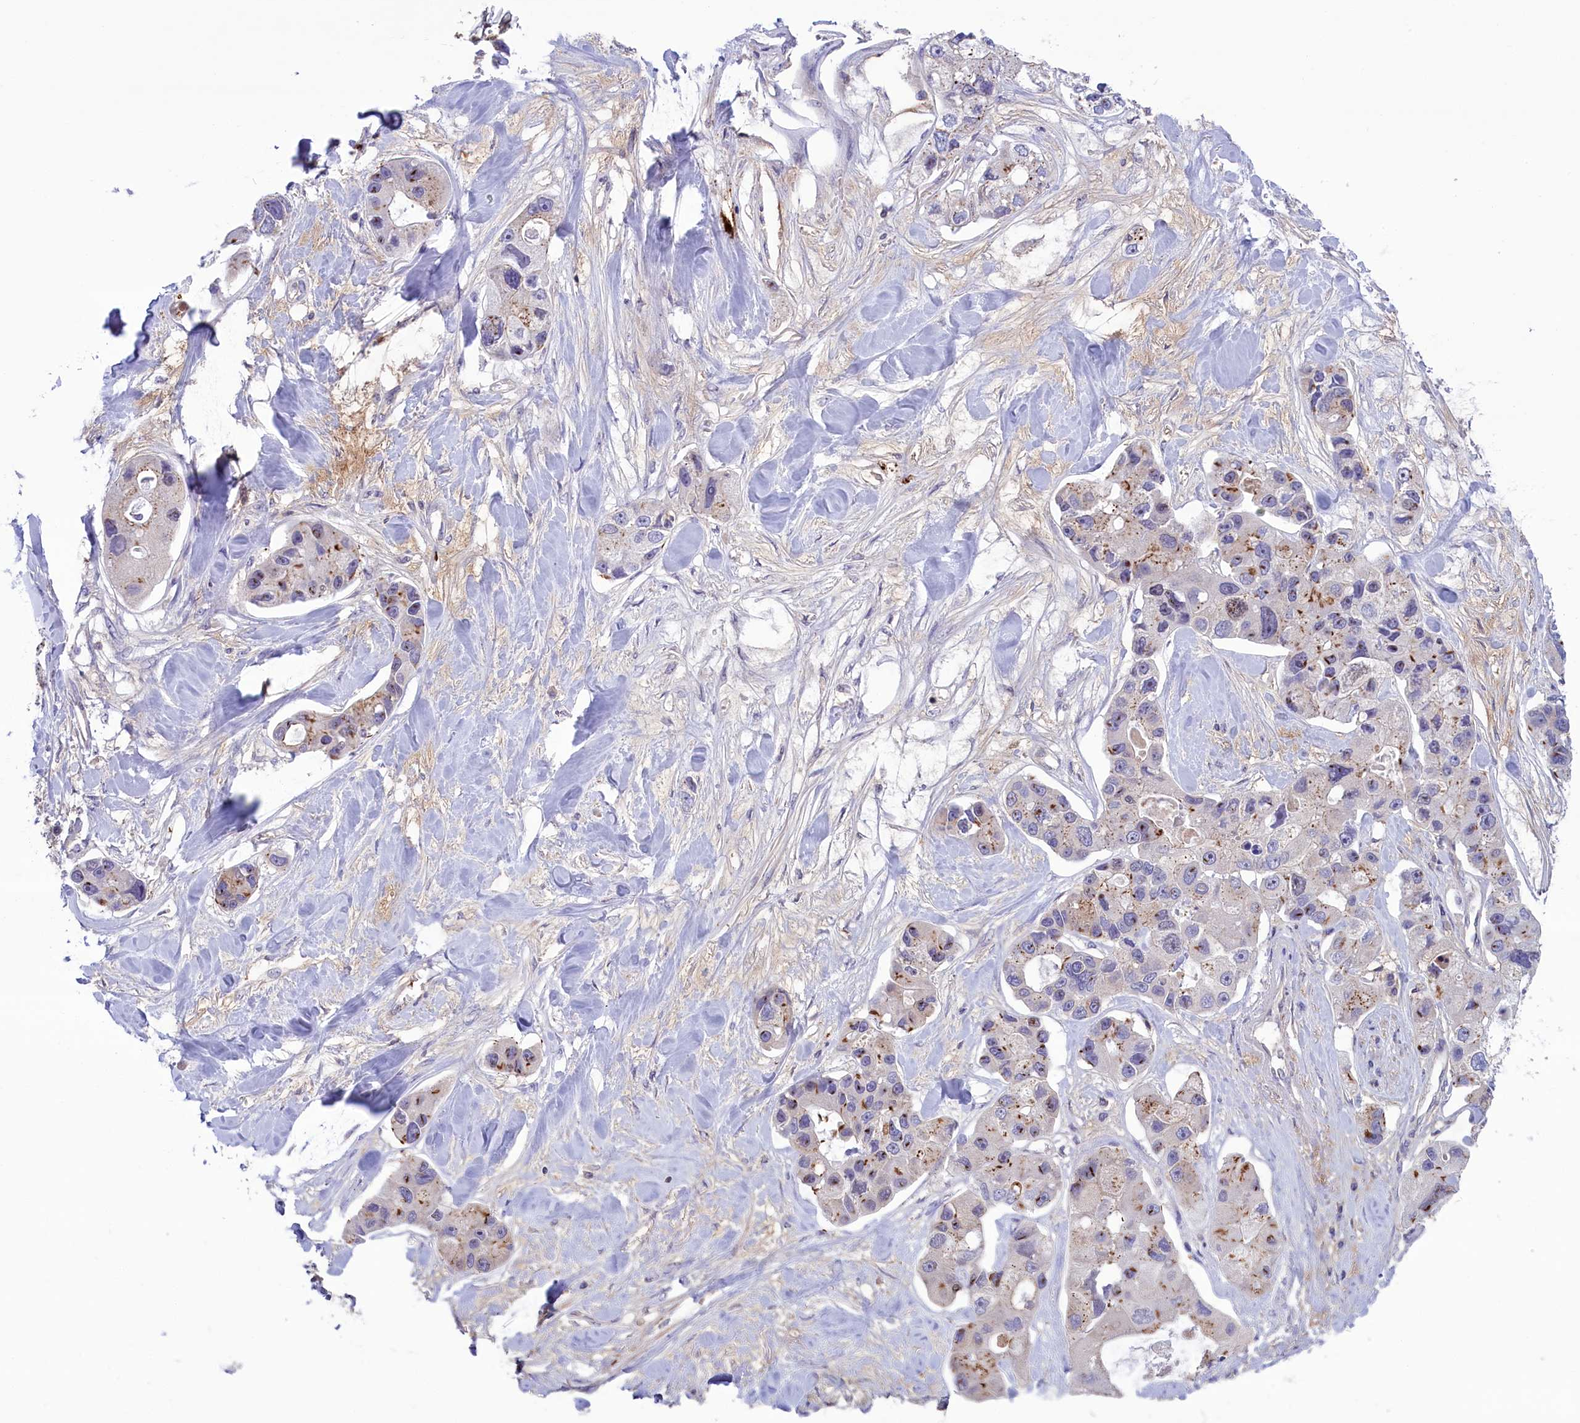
{"staining": {"intensity": "moderate", "quantity": "25%-75%", "location": "cytoplasmic/membranous"}, "tissue": "lung cancer", "cell_type": "Tumor cells", "image_type": "cancer", "snomed": [{"axis": "morphology", "description": "Adenocarcinoma, NOS"}, {"axis": "topography", "description": "Lung"}], "caption": "An IHC image of tumor tissue is shown. Protein staining in brown labels moderate cytoplasmic/membranous positivity in lung cancer (adenocarcinoma) within tumor cells.", "gene": "HEATR3", "patient": {"sex": "female", "age": 54}}